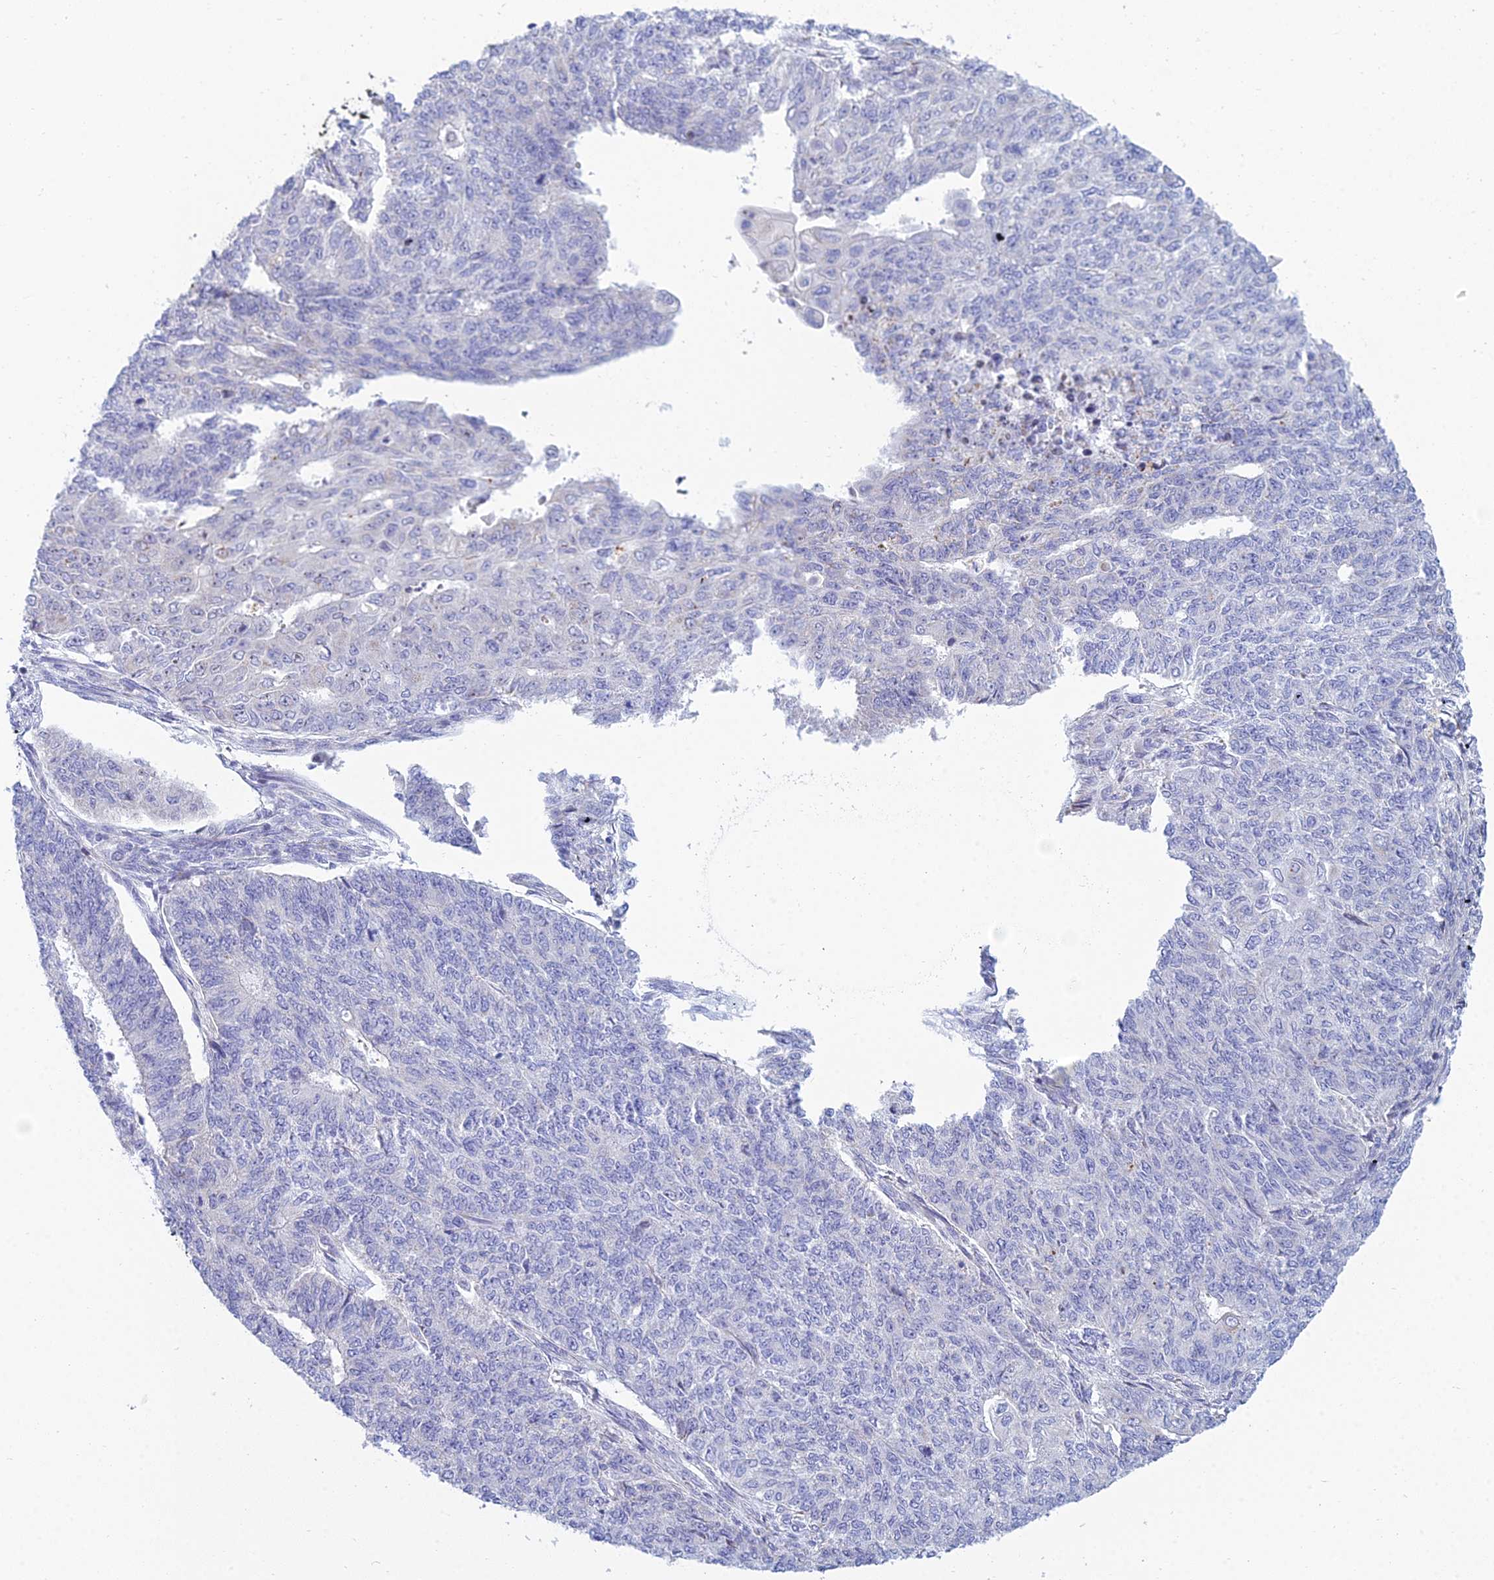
{"staining": {"intensity": "negative", "quantity": "none", "location": "none"}, "tissue": "endometrial cancer", "cell_type": "Tumor cells", "image_type": "cancer", "snomed": [{"axis": "morphology", "description": "Adenocarcinoma, NOS"}, {"axis": "topography", "description": "Endometrium"}], "caption": "Immunohistochemistry of human endometrial cancer (adenocarcinoma) displays no positivity in tumor cells.", "gene": "PRR13", "patient": {"sex": "female", "age": 32}}